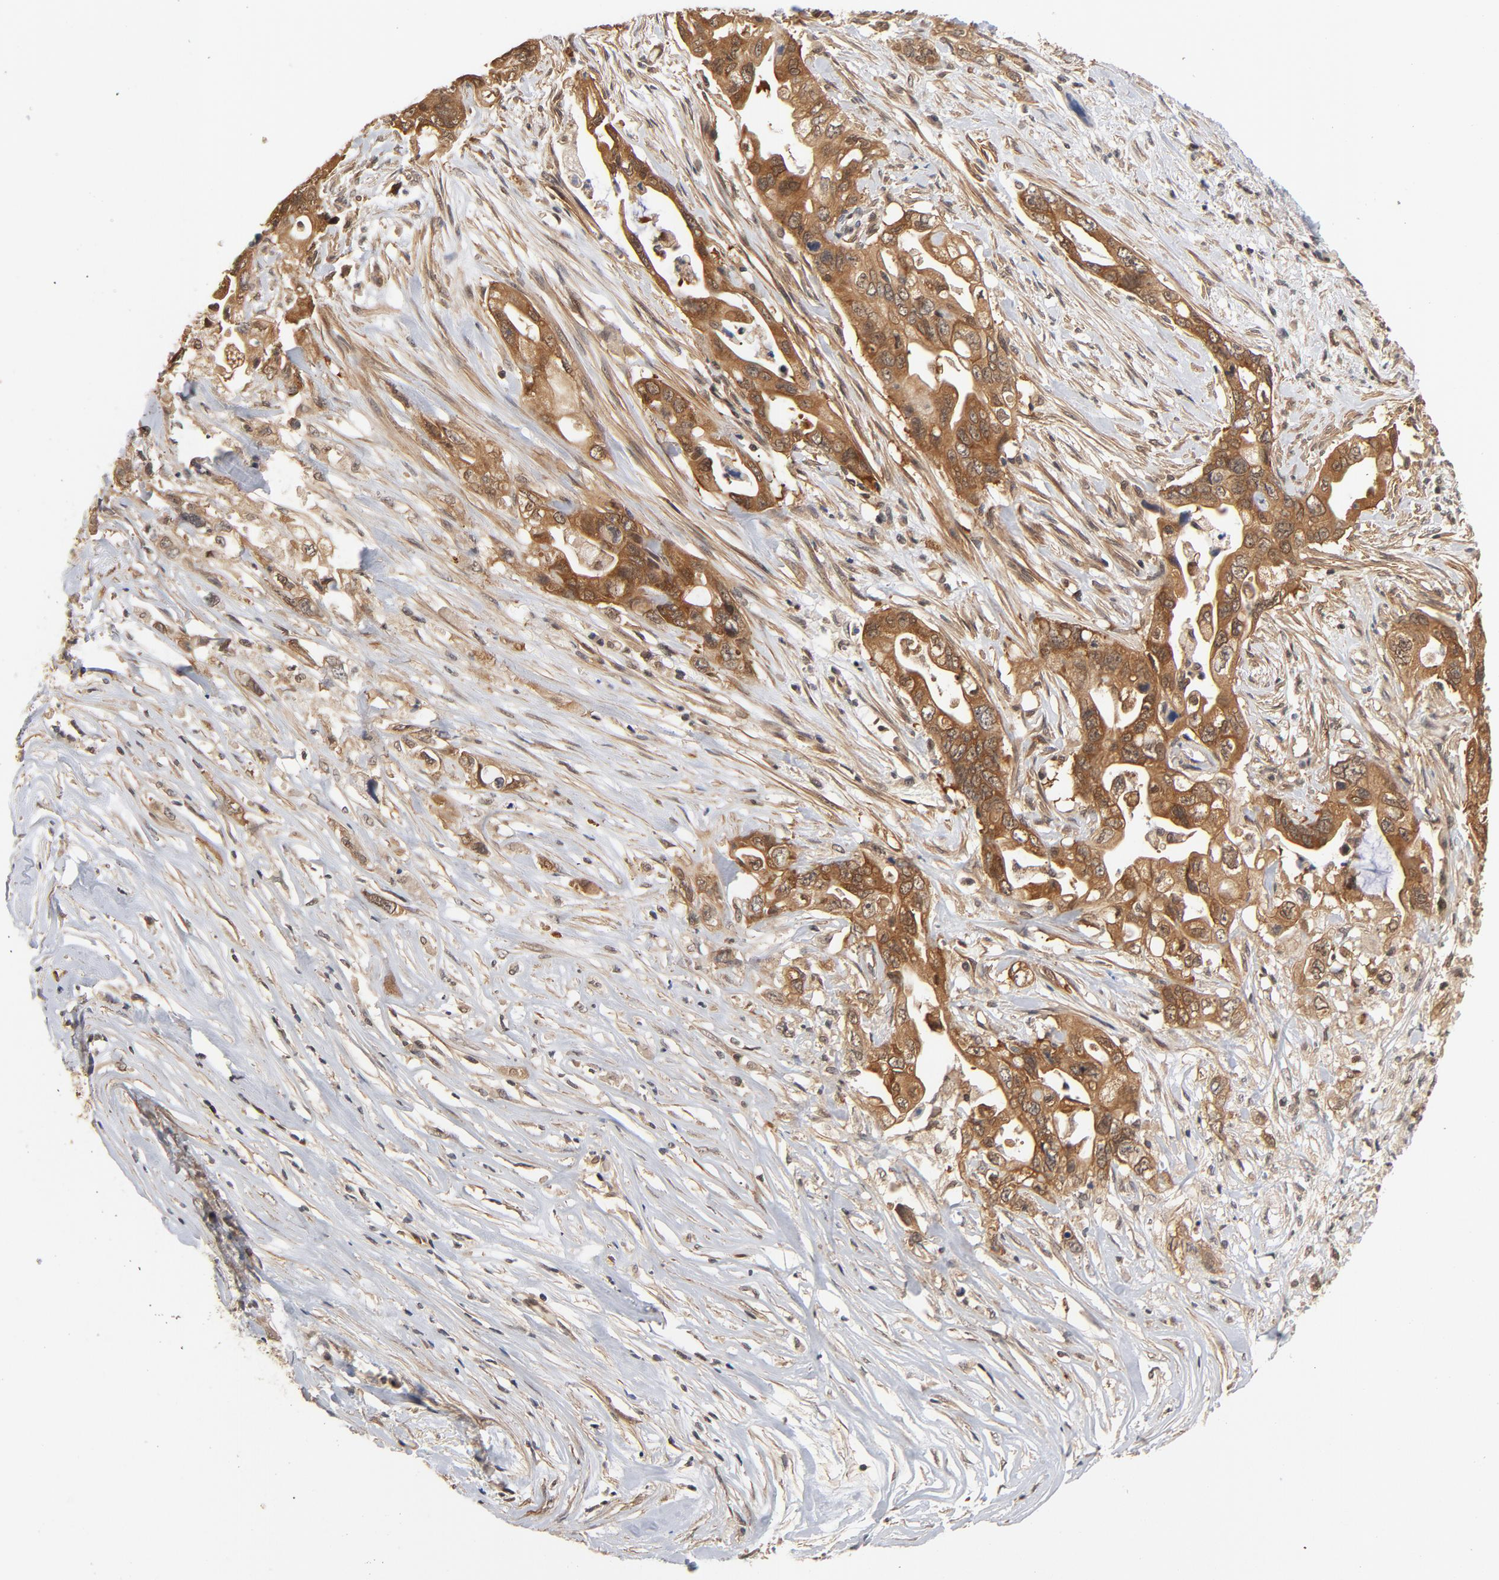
{"staining": {"intensity": "moderate", "quantity": ">75%", "location": "cytoplasmic/membranous"}, "tissue": "pancreatic cancer", "cell_type": "Tumor cells", "image_type": "cancer", "snomed": [{"axis": "morphology", "description": "Normal tissue, NOS"}, {"axis": "topography", "description": "Pancreas"}], "caption": "A micrograph of human pancreatic cancer stained for a protein exhibits moderate cytoplasmic/membranous brown staining in tumor cells. Using DAB (brown) and hematoxylin (blue) stains, captured at high magnification using brightfield microscopy.", "gene": "CDC37", "patient": {"sex": "male", "age": 42}}